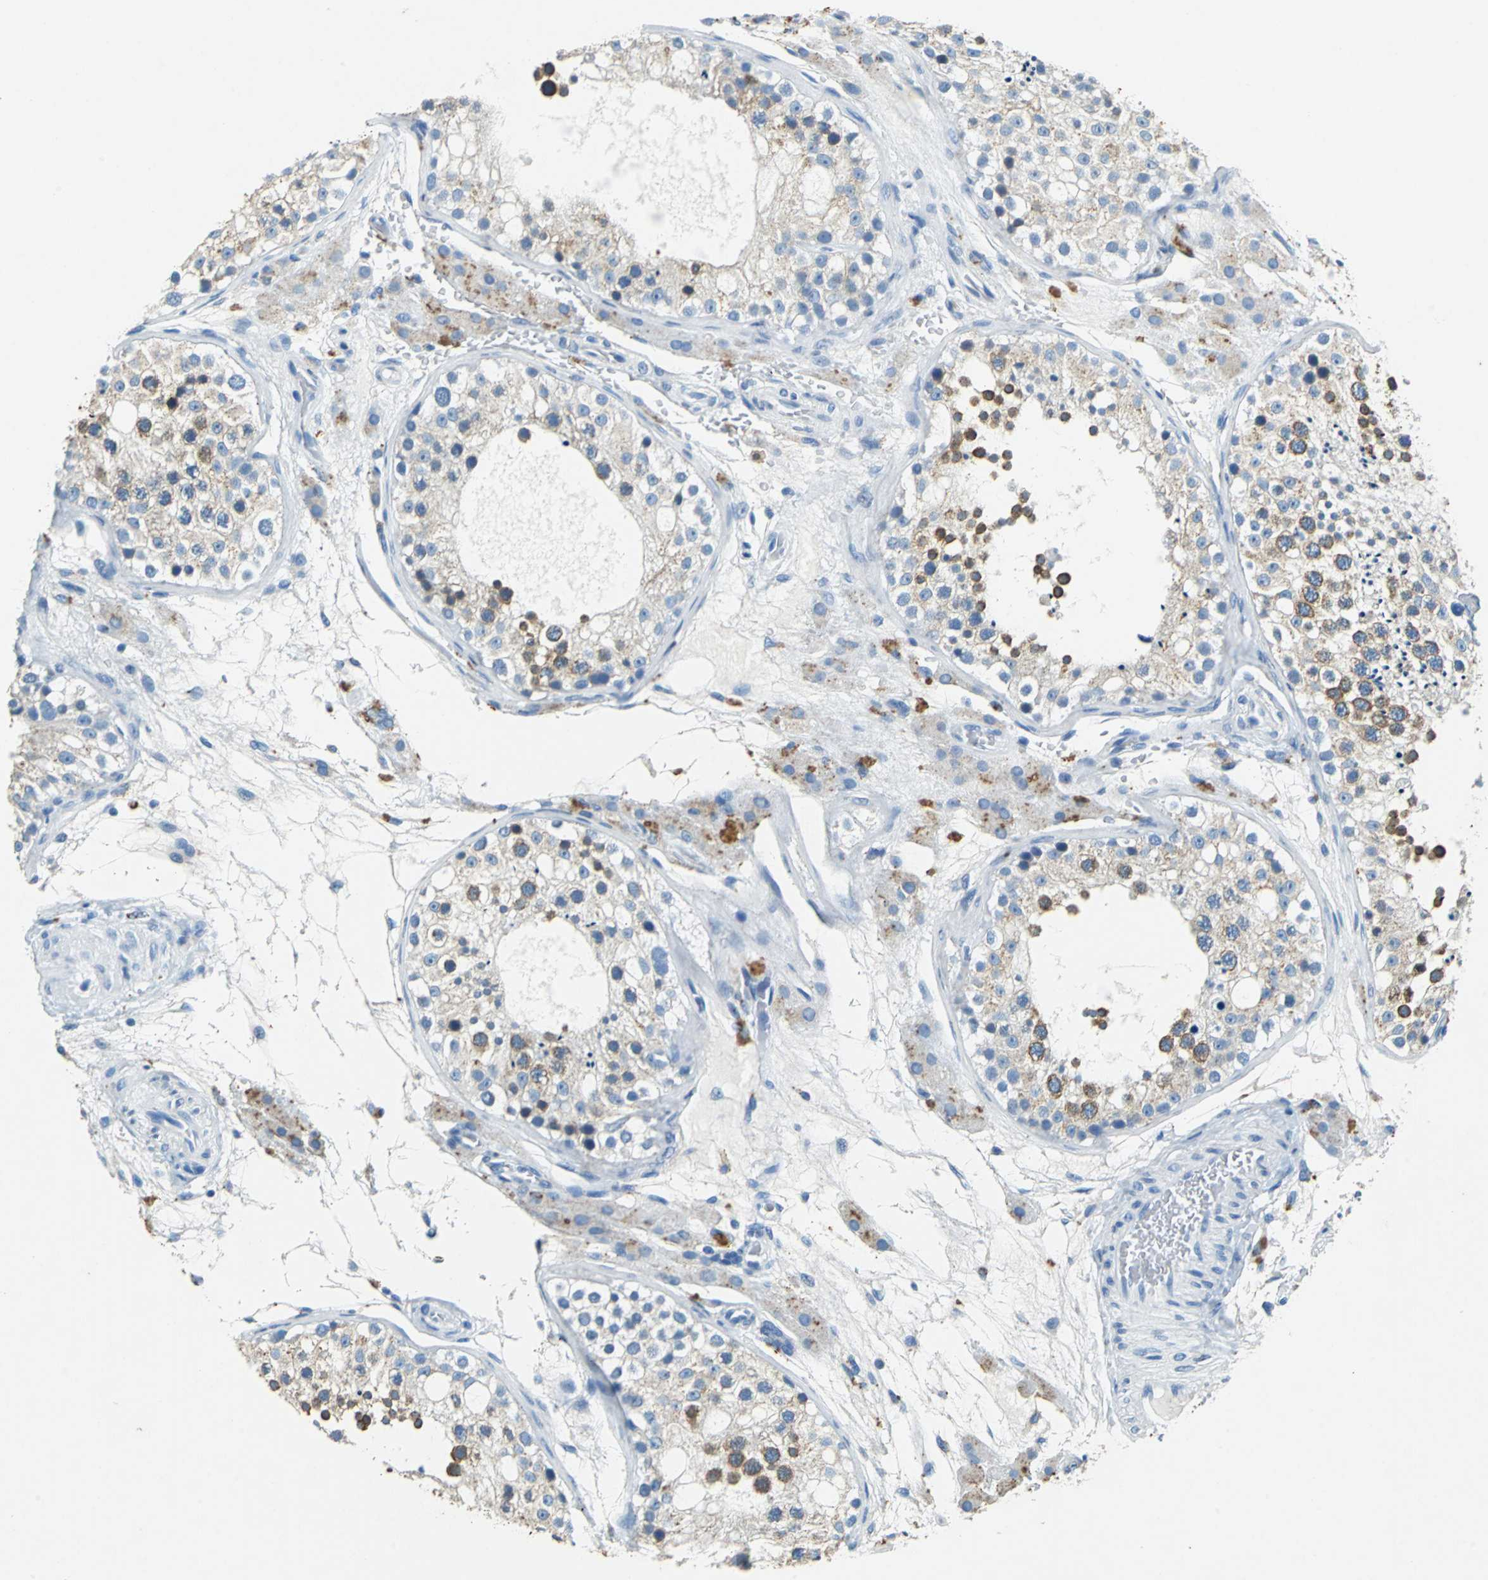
{"staining": {"intensity": "moderate", "quantity": "25%-75%", "location": "cytoplasmic/membranous"}, "tissue": "testis", "cell_type": "Cells in seminiferous ducts", "image_type": "normal", "snomed": [{"axis": "morphology", "description": "Normal tissue, NOS"}, {"axis": "topography", "description": "Testis"}], "caption": "Cells in seminiferous ducts display moderate cytoplasmic/membranous positivity in approximately 25%-75% of cells in benign testis. (DAB (3,3'-diaminobenzidine) IHC, brown staining for protein, blue staining for nuclei).", "gene": "TEX264", "patient": {"sex": "male", "age": 26}}